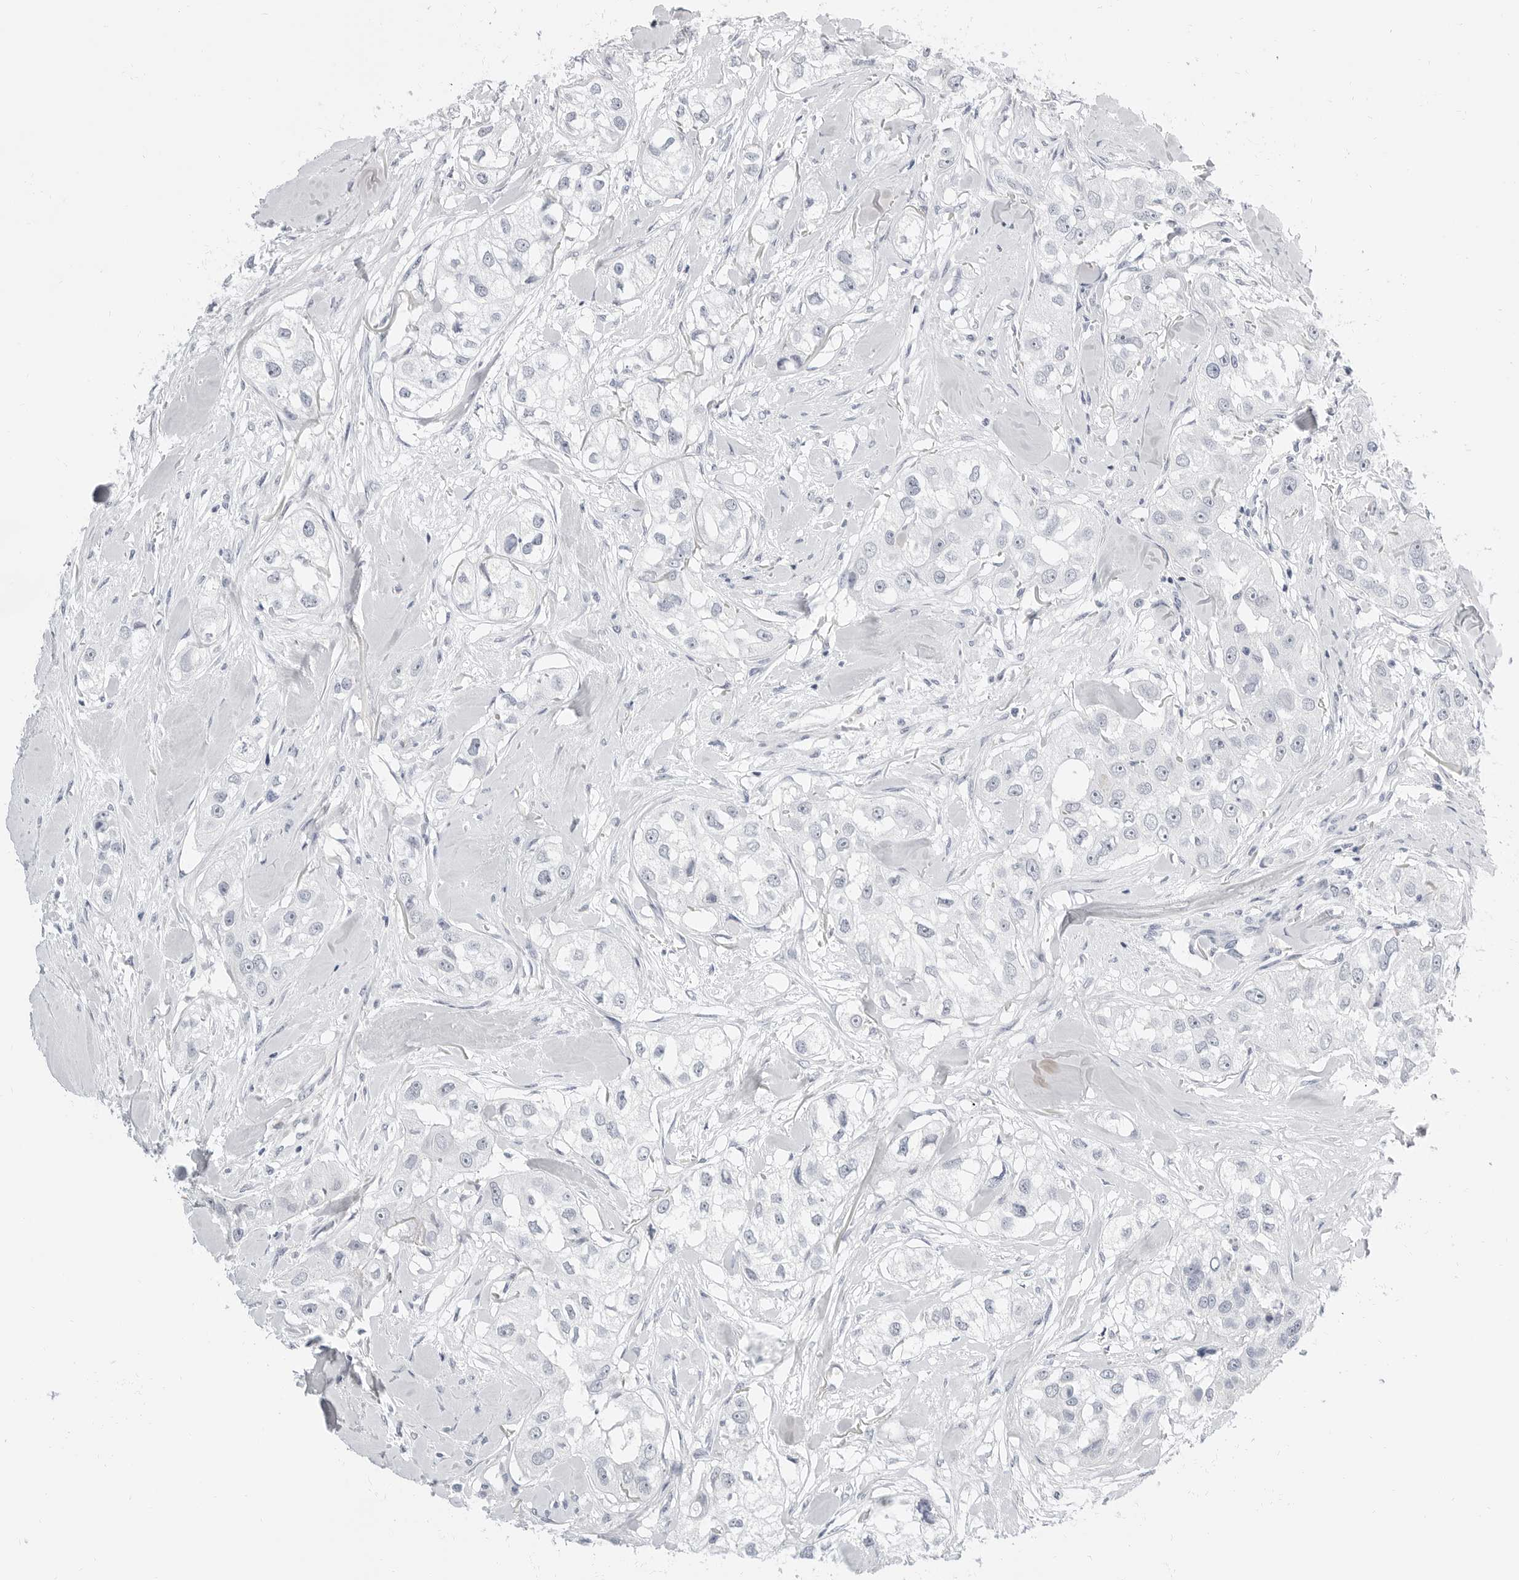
{"staining": {"intensity": "negative", "quantity": "none", "location": "none"}, "tissue": "head and neck cancer", "cell_type": "Tumor cells", "image_type": "cancer", "snomed": [{"axis": "morphology", "description": "Normal tissue, NOS"}, {"axis": "morphology", "description": "Squamous cell carcinoma, NOS"}, {"axis": "topography", "description": "Skeletal muscle"}, {"axis": "topography", "description": "Head-Neck"}], "caption": "Immunohistochemistry (IHC) histopathology image of head and neck squamous cell carcinoma stained for a protein (brown), which demonstrates no positivity in tumor cells.", "gene": "PLN", "patient": {"sex": "male", "age": 51}}